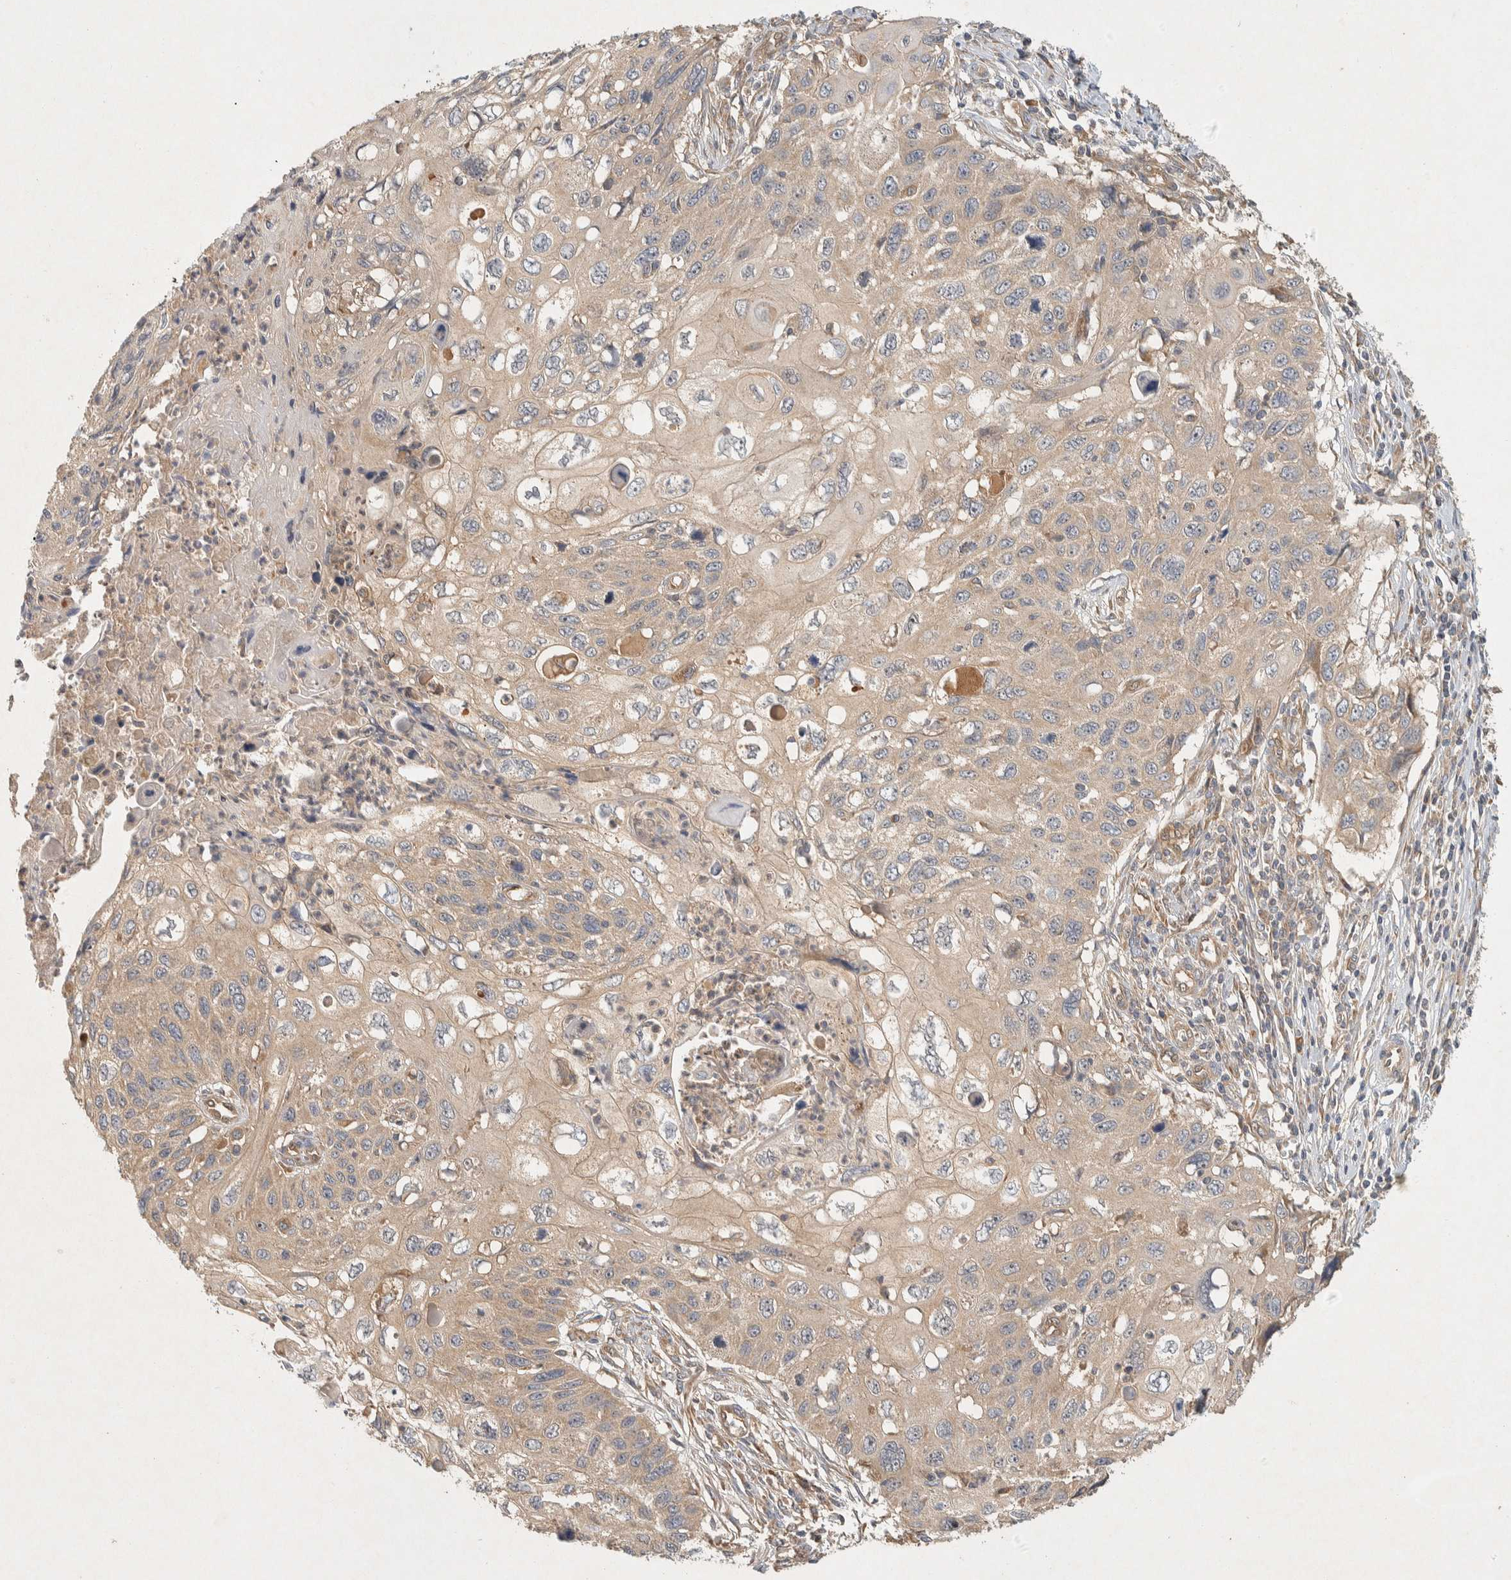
{"staining": {"intensity": "weak", "quantity": ">75%", "location": "cytoplasmic/membranous"}, "tissue": "cervical cancer", "cell_type": "Tumor cells", "image_type": "cancer", "snomed": [{"axis": "morphology", "description": "Squamous cell carcinoma, NOS"}, {"axis": "topography", "description": "Cervix"}], "caption": "IHC staining of cervical squamous cell carcinoma, which shows low levels of weak cytoplasmic/membranous expression in approximately >75% of tumor cells indicating weak cytoplasmic/membranous protein expression. The staining was performed using DAB (3,3'-diaminobenzidine) (brown) for protein detection and nuclei were counterstained in hematoxylin (blue).", "gene": "PXK", "patient": {"sex": "female", "age": 70}}